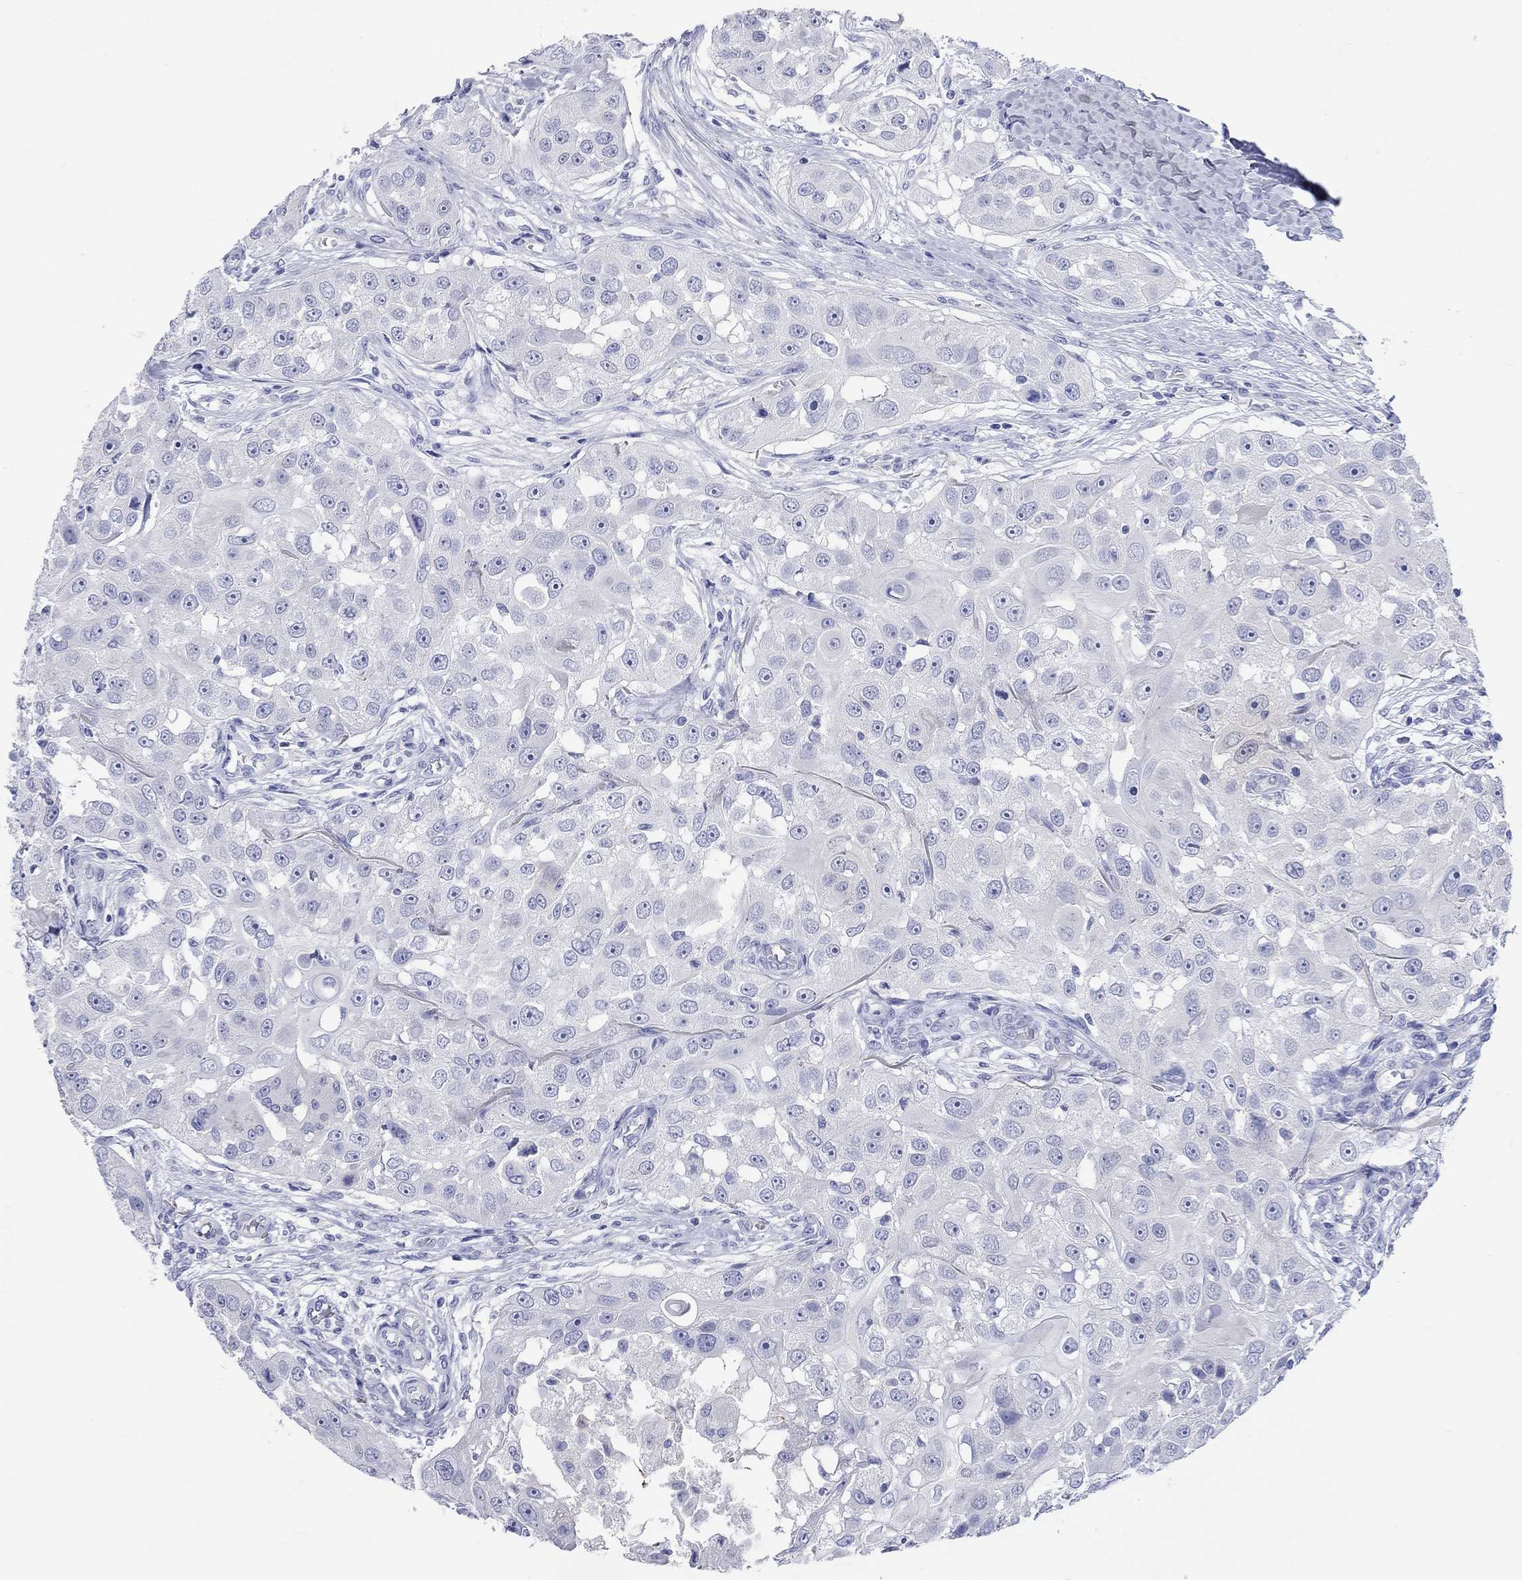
{"staining": {"intensity": "negative", "quantity": "none", "location": "none"}, "tissue": "head and neck cancer", "cell_type": "Tumor cells", "image_type": "cancer", "snomed": [{"axis": "morphology", "description": "Squamous cell carcinoma, NOS"}, {"axis": "topography", "description": "Head-Neck"}], "caption": "An immunohistochemistry (IHC) histopathology image of head and neck cancer (squamous cell carcinoma) is shown. There is no staining in tumor cells of head and neck cancer (squamous cell carcinoma). The staining is performed using DAB brown chromogen with nuclei counter-stained in using hematoxylin.", "gene": "SPATA9", "patient": {"sex": "male", "age": 51}}